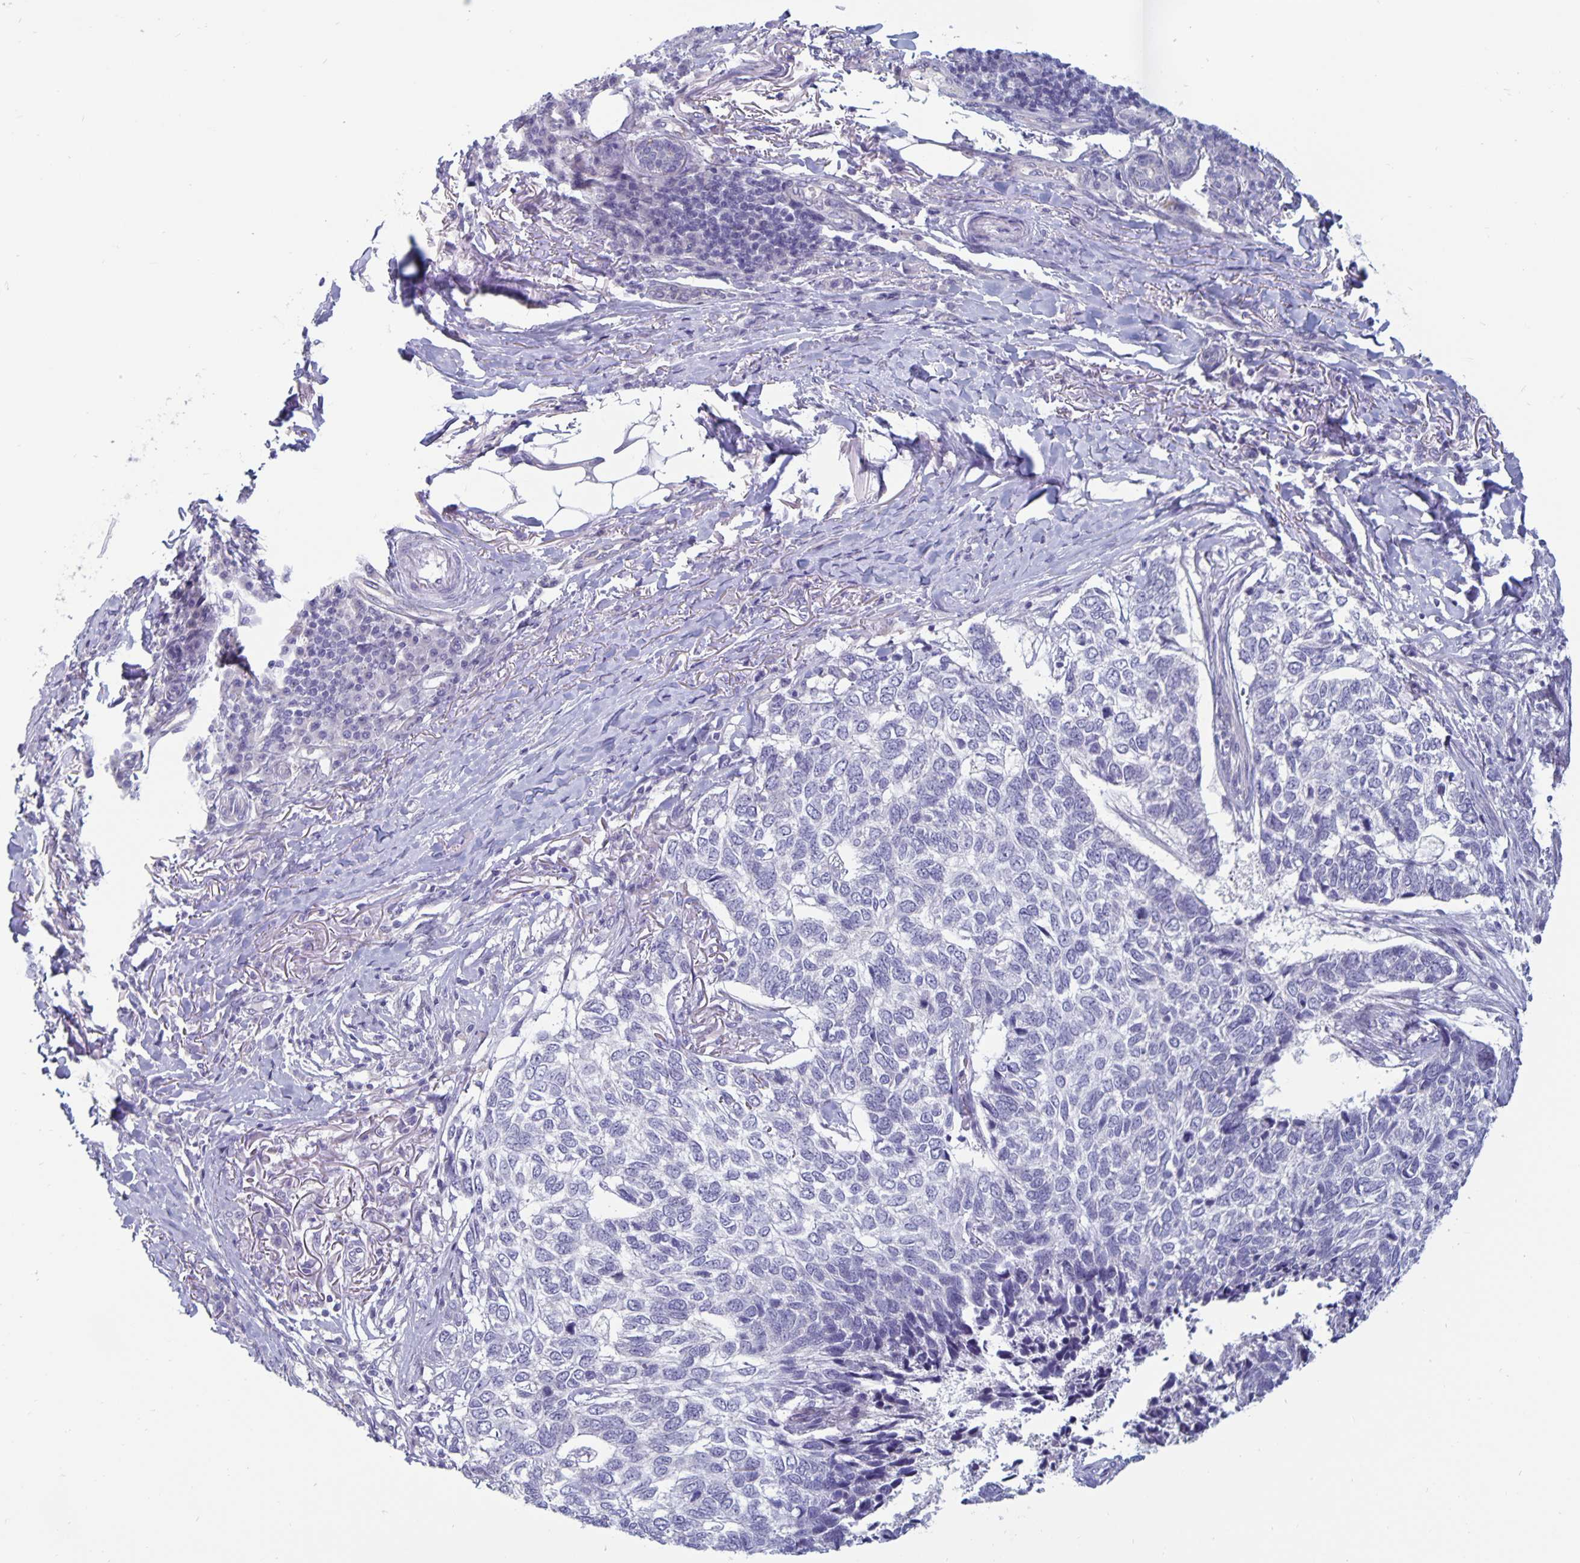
{"staining": {"intensity": "negative", "quantity": "none", "location": "none"}, "tissue": "skin cancer", "cell_type": "Tumor cells", "image_type": "cancer", "snomed": [{"axis": "morphology", "description": "Basal cell carcinoma"}, {"axis": "topography", "description": "Skin"}], "caption": "This is an IHC image of human skin cancer. There is no expression in tumor cells.", "gene": "PLCB3", "patient": {"sex": "female", "age": 65}}